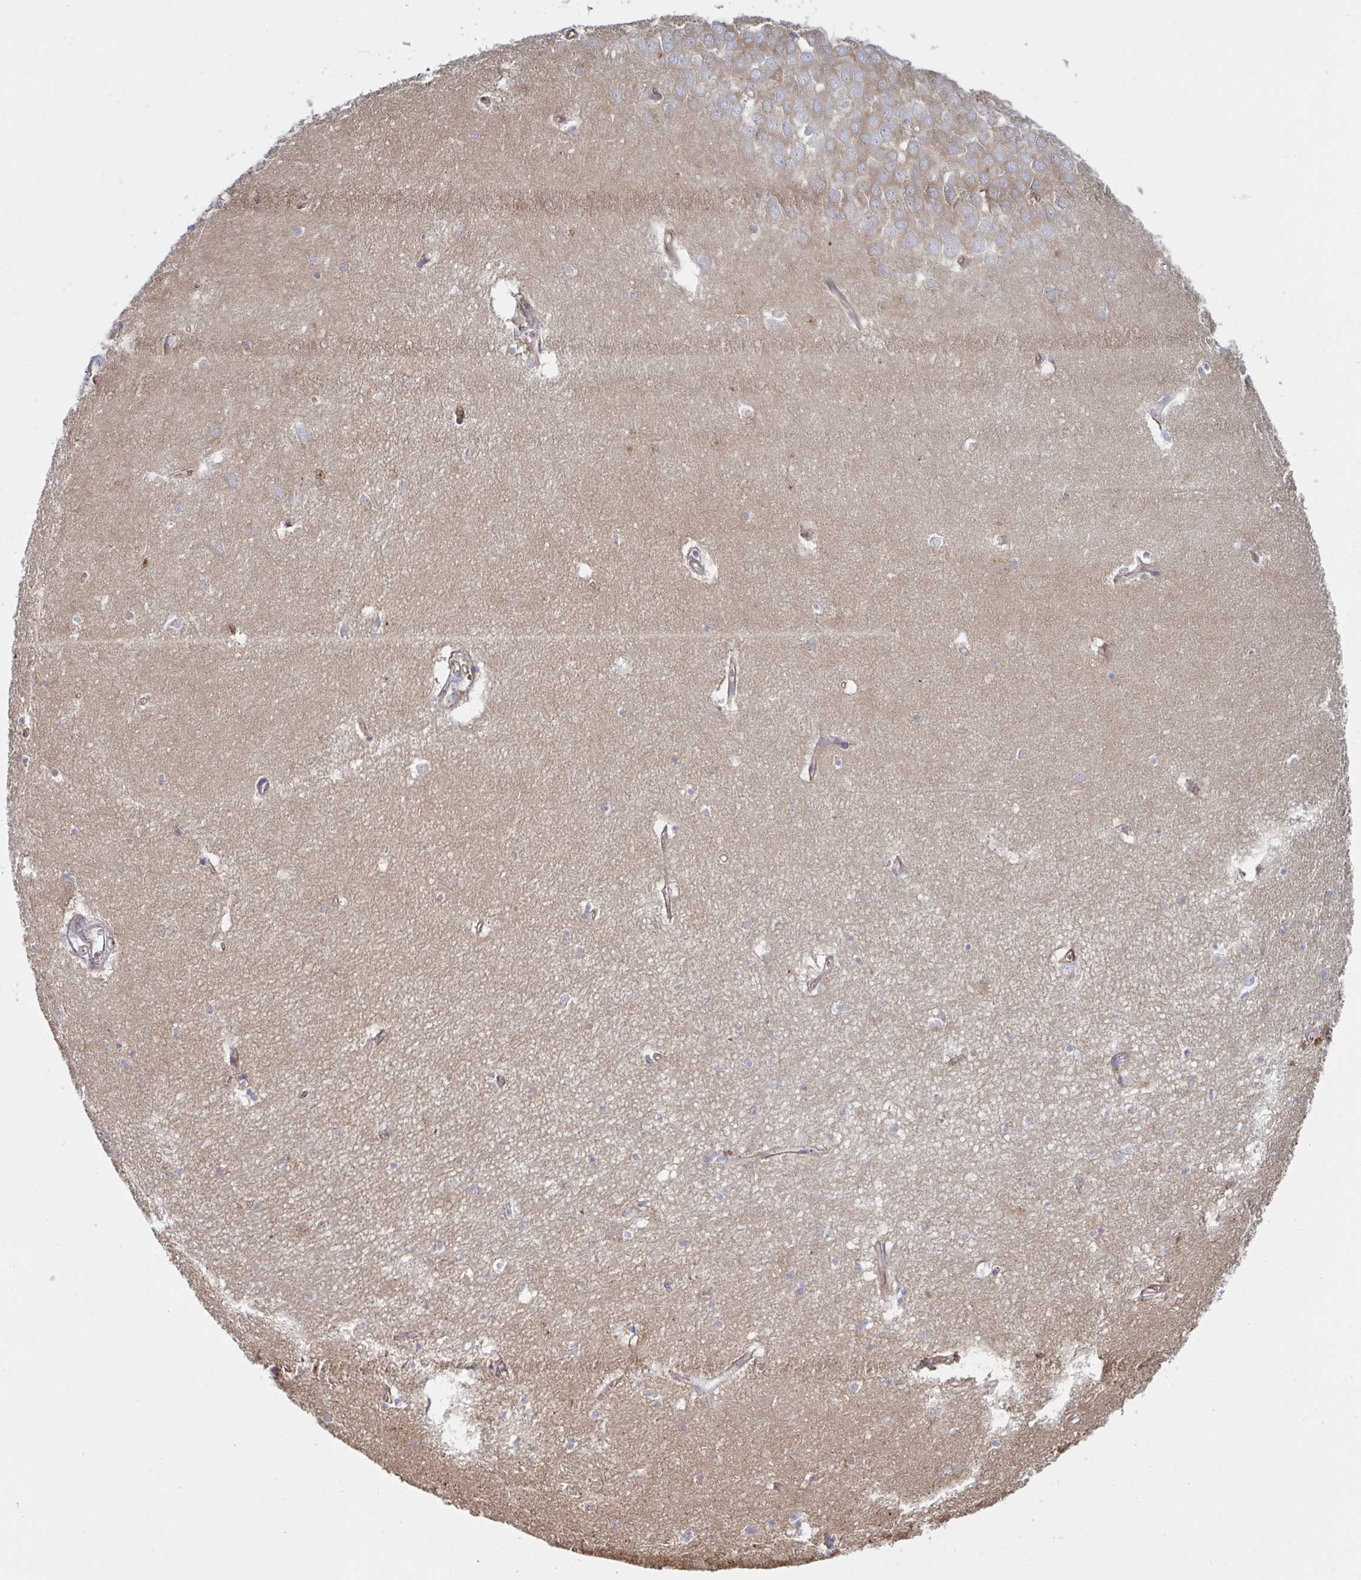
{"staining": {"intensity": "negative", "quantity": "none", "location": "none"}, "tissue": "hippocampus", "cell_type": "Glial cells", "image_type": "normal", "snomed": [{"axis": "morphology", "description": "Normal tissue, NOS"}, {"axis": "topography", "description": "Hippocampus"}], "caption": "IHC of normal human hippocampus exhibits no positivity in glial cells. The staining is performed using DAB brown chromogen with nuclei counter-stained in using hematoxylin.", "gene": "SLC9A6", "patient": {"sex": "female", "age": 64}}